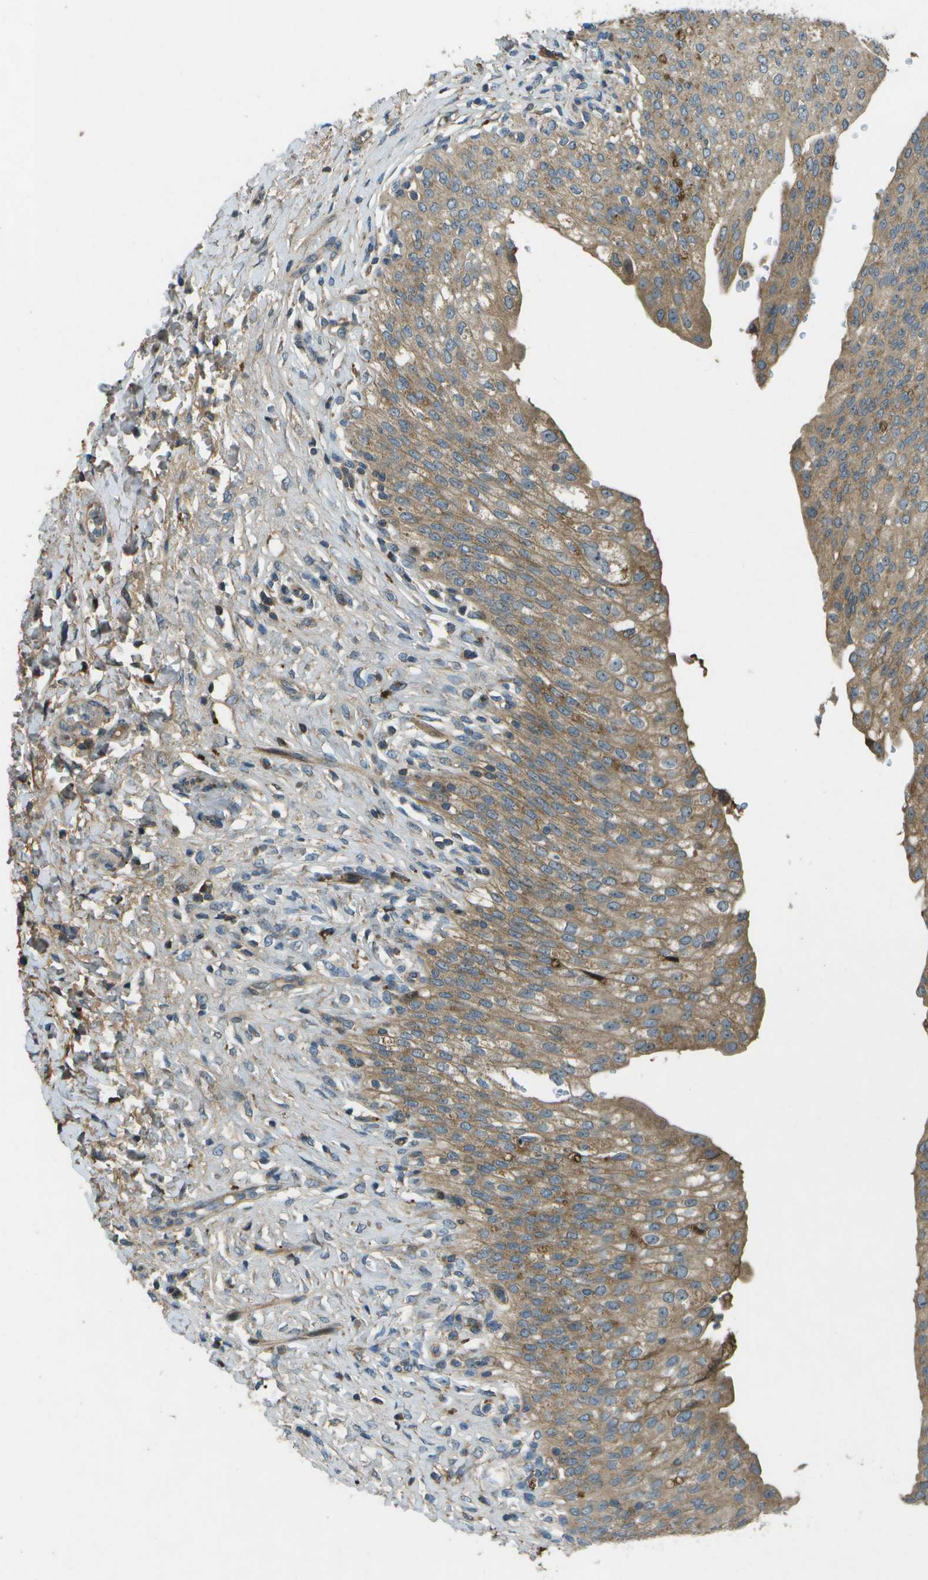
{"staining": {"intensity": "moderate", "quantity": ">75%", "location": "cytoplasmic/membranous"}, "tissue": "urinary bladder", "cell_type": "Urothelial cells", "image_type": "normal", "snomed": [{"axis": "morphology", "description": "Urothelial carcinoma, High grade"}, {"axis": "topography", "description": "Urinary bladder"}], "caption": "IHC photomicrograph of benign urinary bladder: urinary bladder stained using immunohistochemistry (IHC) reveals medium levels of moderate protein expression localized specifically in the cytoplasmic/membranous of urothelial cells, appearing as a cytoplasmic/membranous brown color.", "gene": "PXYLP1", "patient": {"sex": "male", "age": 46}}